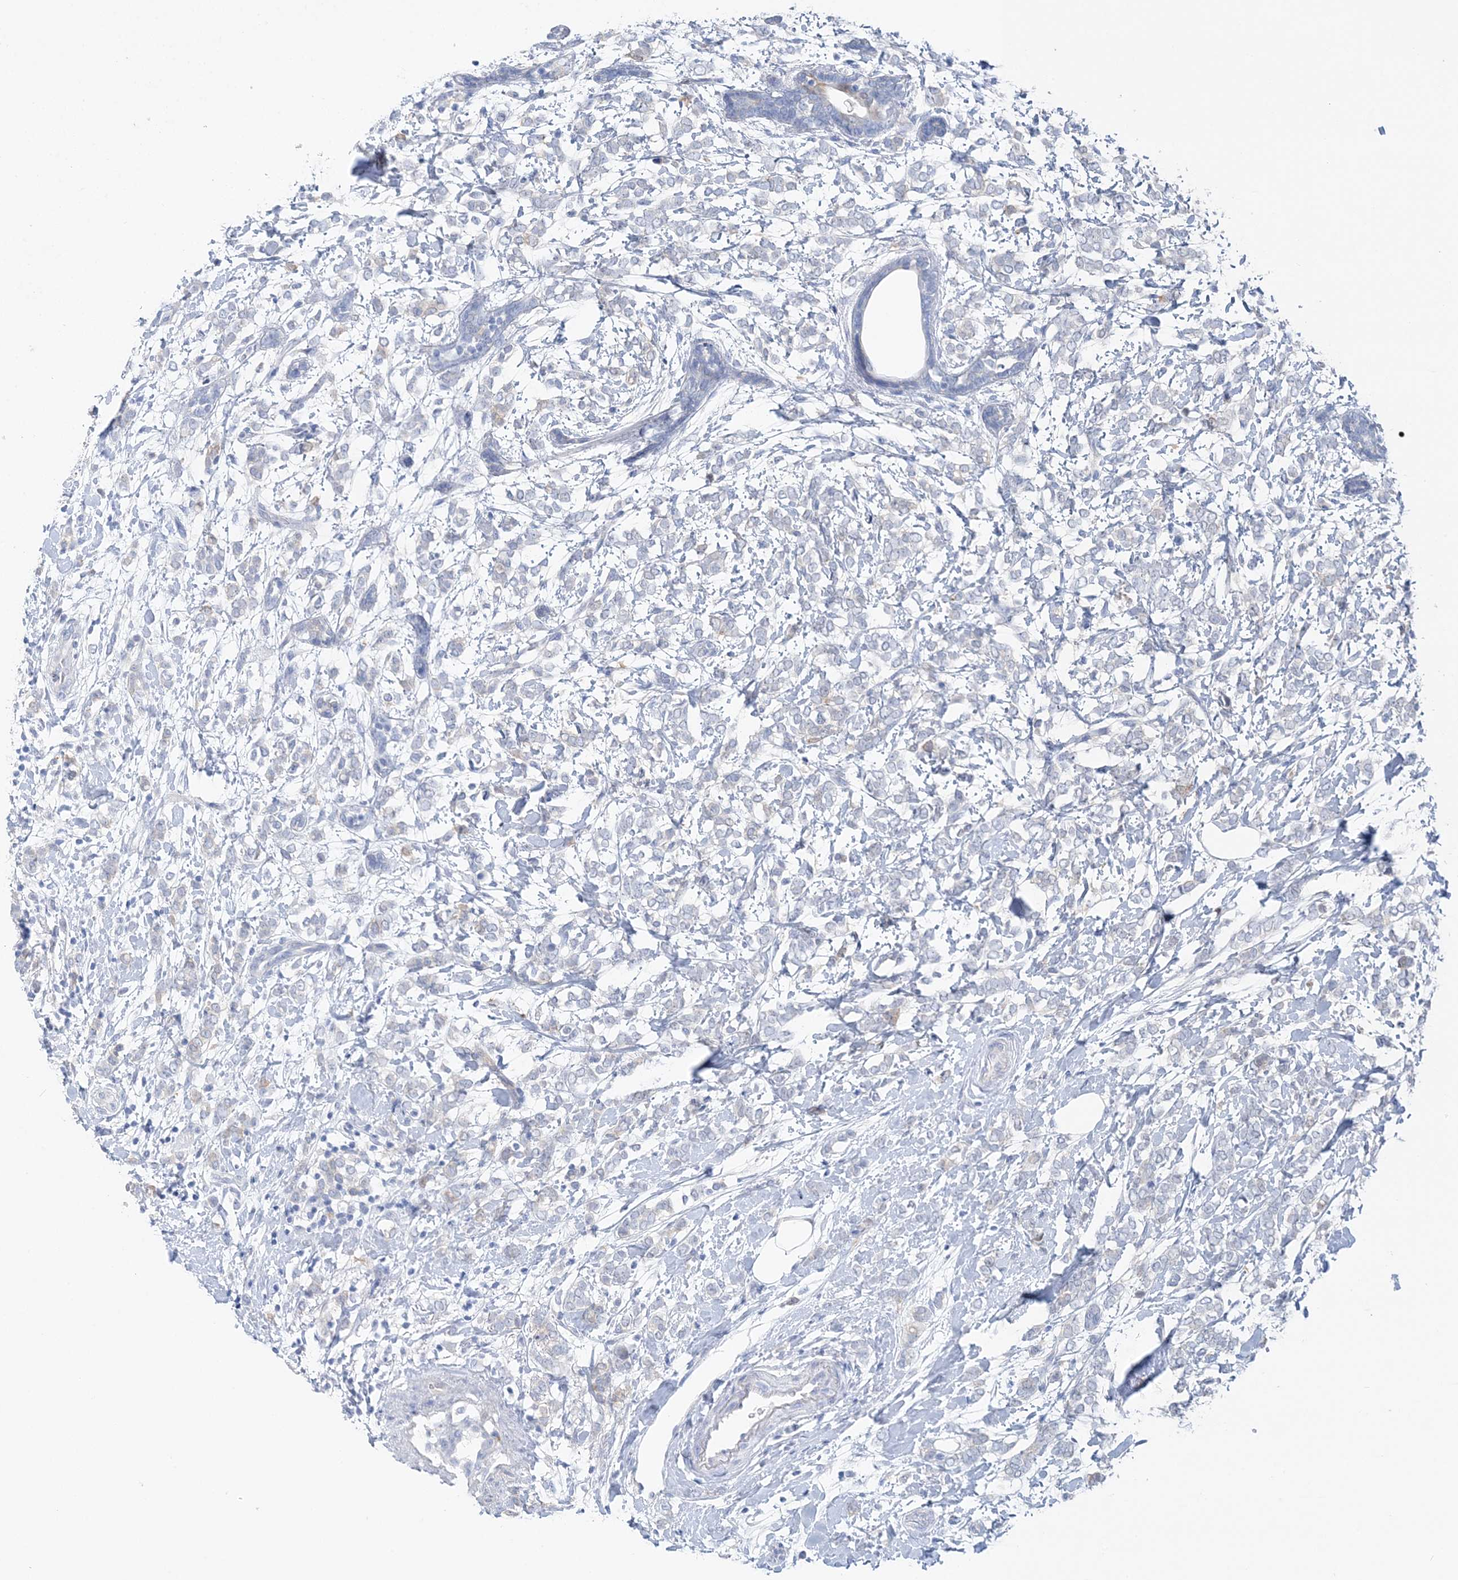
{"staining": {"intensity": "negative", "quantity": "none", "location": "none"}, "tissue": "breast cancer", "cell_type": "Tumor cells", "image_type": "cancer", "snomed": [{"axis": "morphology", "description": "Normal tissue, NOS"}, {"axis": "morphology", "description": "Lobular carcinoma"}, {"axis": "topography", "description": "Breast"}], "caption": "DAB (3,3'-diaminobenzidine) immunohistochemical staining of human lobular carcinoma (breast) exhibits no significant positivity in tumor cells.", "gene": "HMGCS1", "patient": {"sex": "female", "age": 47}}